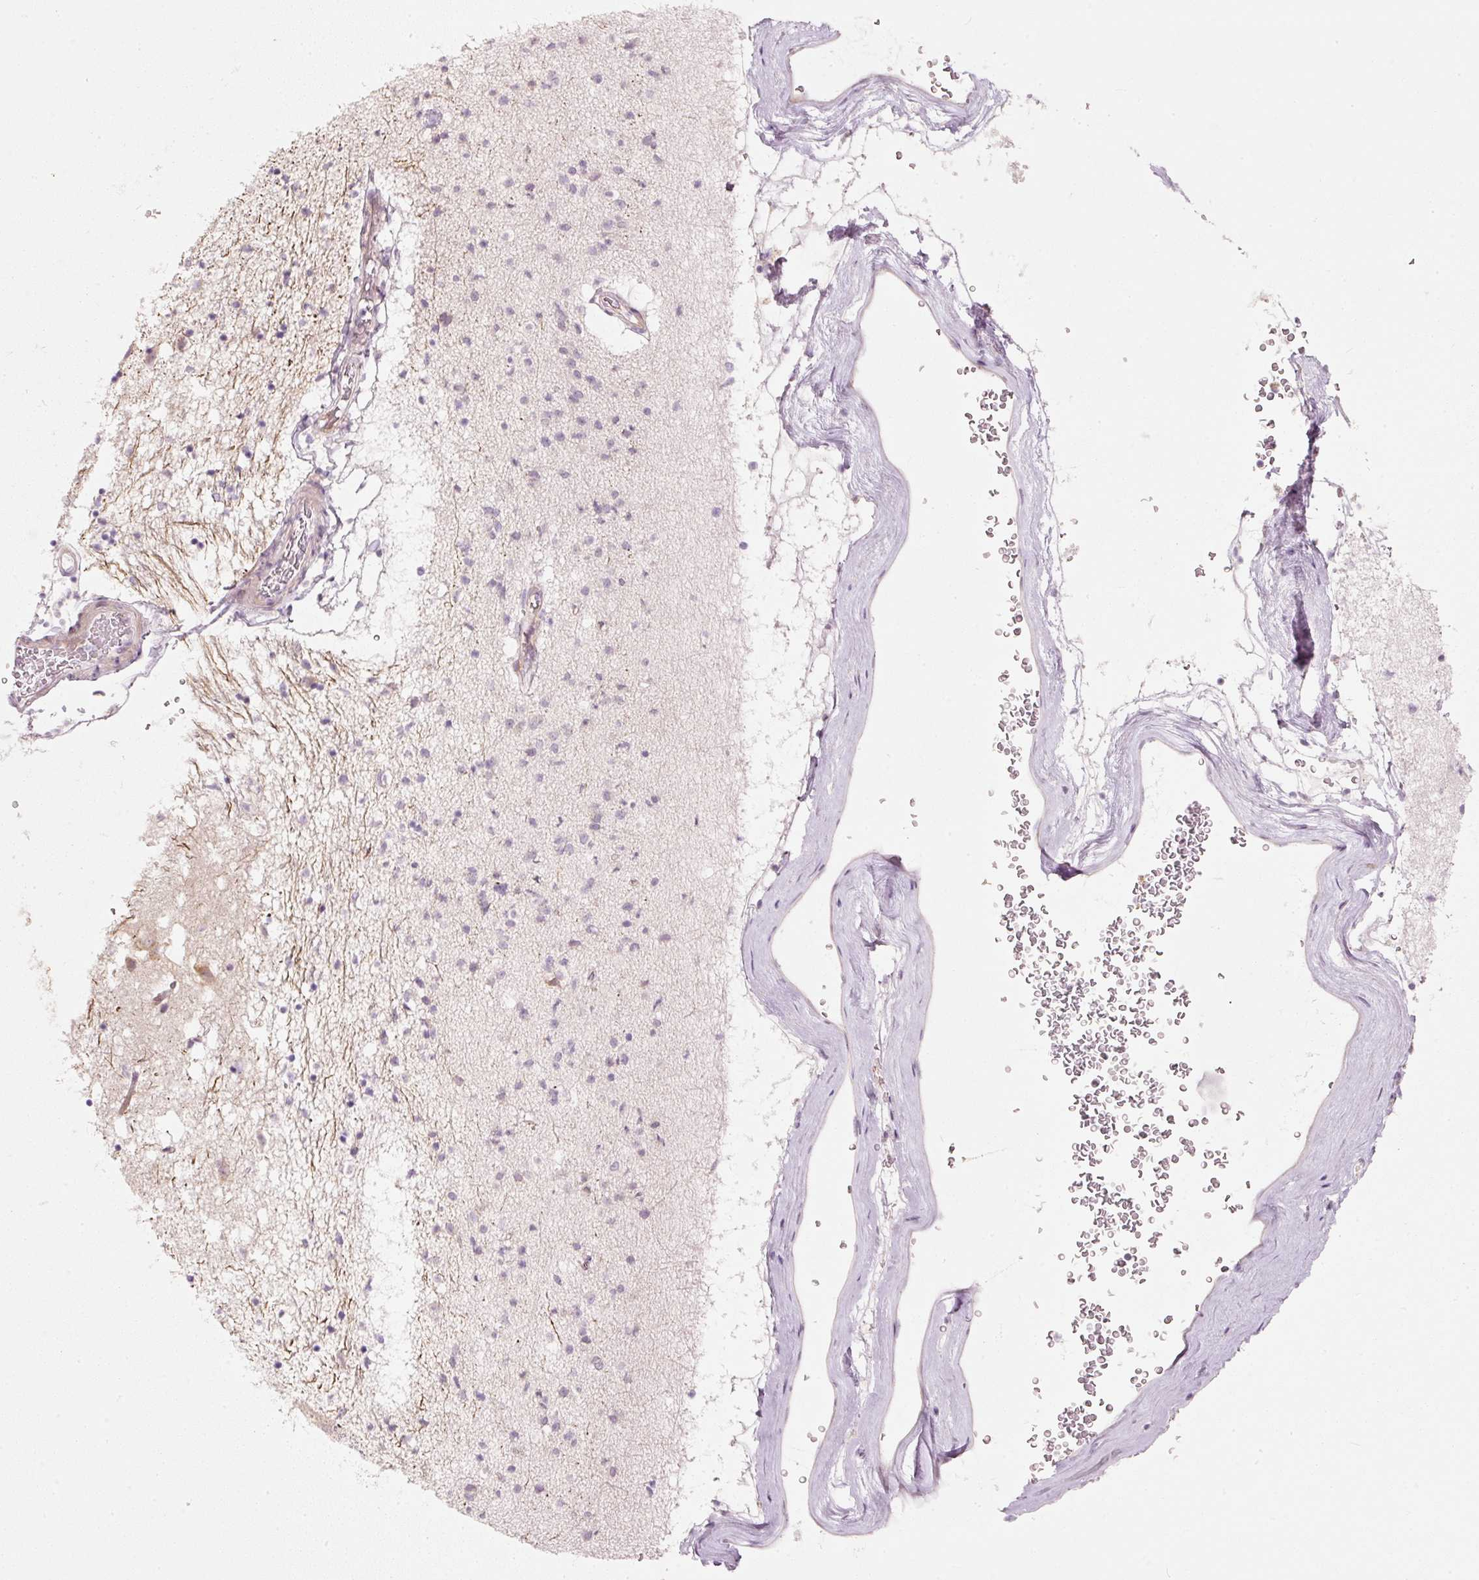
{"staining": {"intensity": "negative", "quantity": "none", "location": "none"}, "tissue": "caudate", "cell_type": "Glial cells", "image_type": "normal", "snomed": [{"axis": "morphology", "description": "Normal tissue, NOS"}, {"axis": "topography", "description": "Lateral ventricle wall"}], "caption": "Immunohistochemistry image of unremarkable human caudate stained for a protein (brown), which displays no positivity in glial cells. The staining is performed using DAB (3,3'-diaminobenzidine) brown chromogen with nuclei counter-stained in using hematoxylin.", "gene": "SLC20A1", "patient": {"sex": "male", "age": 58}}